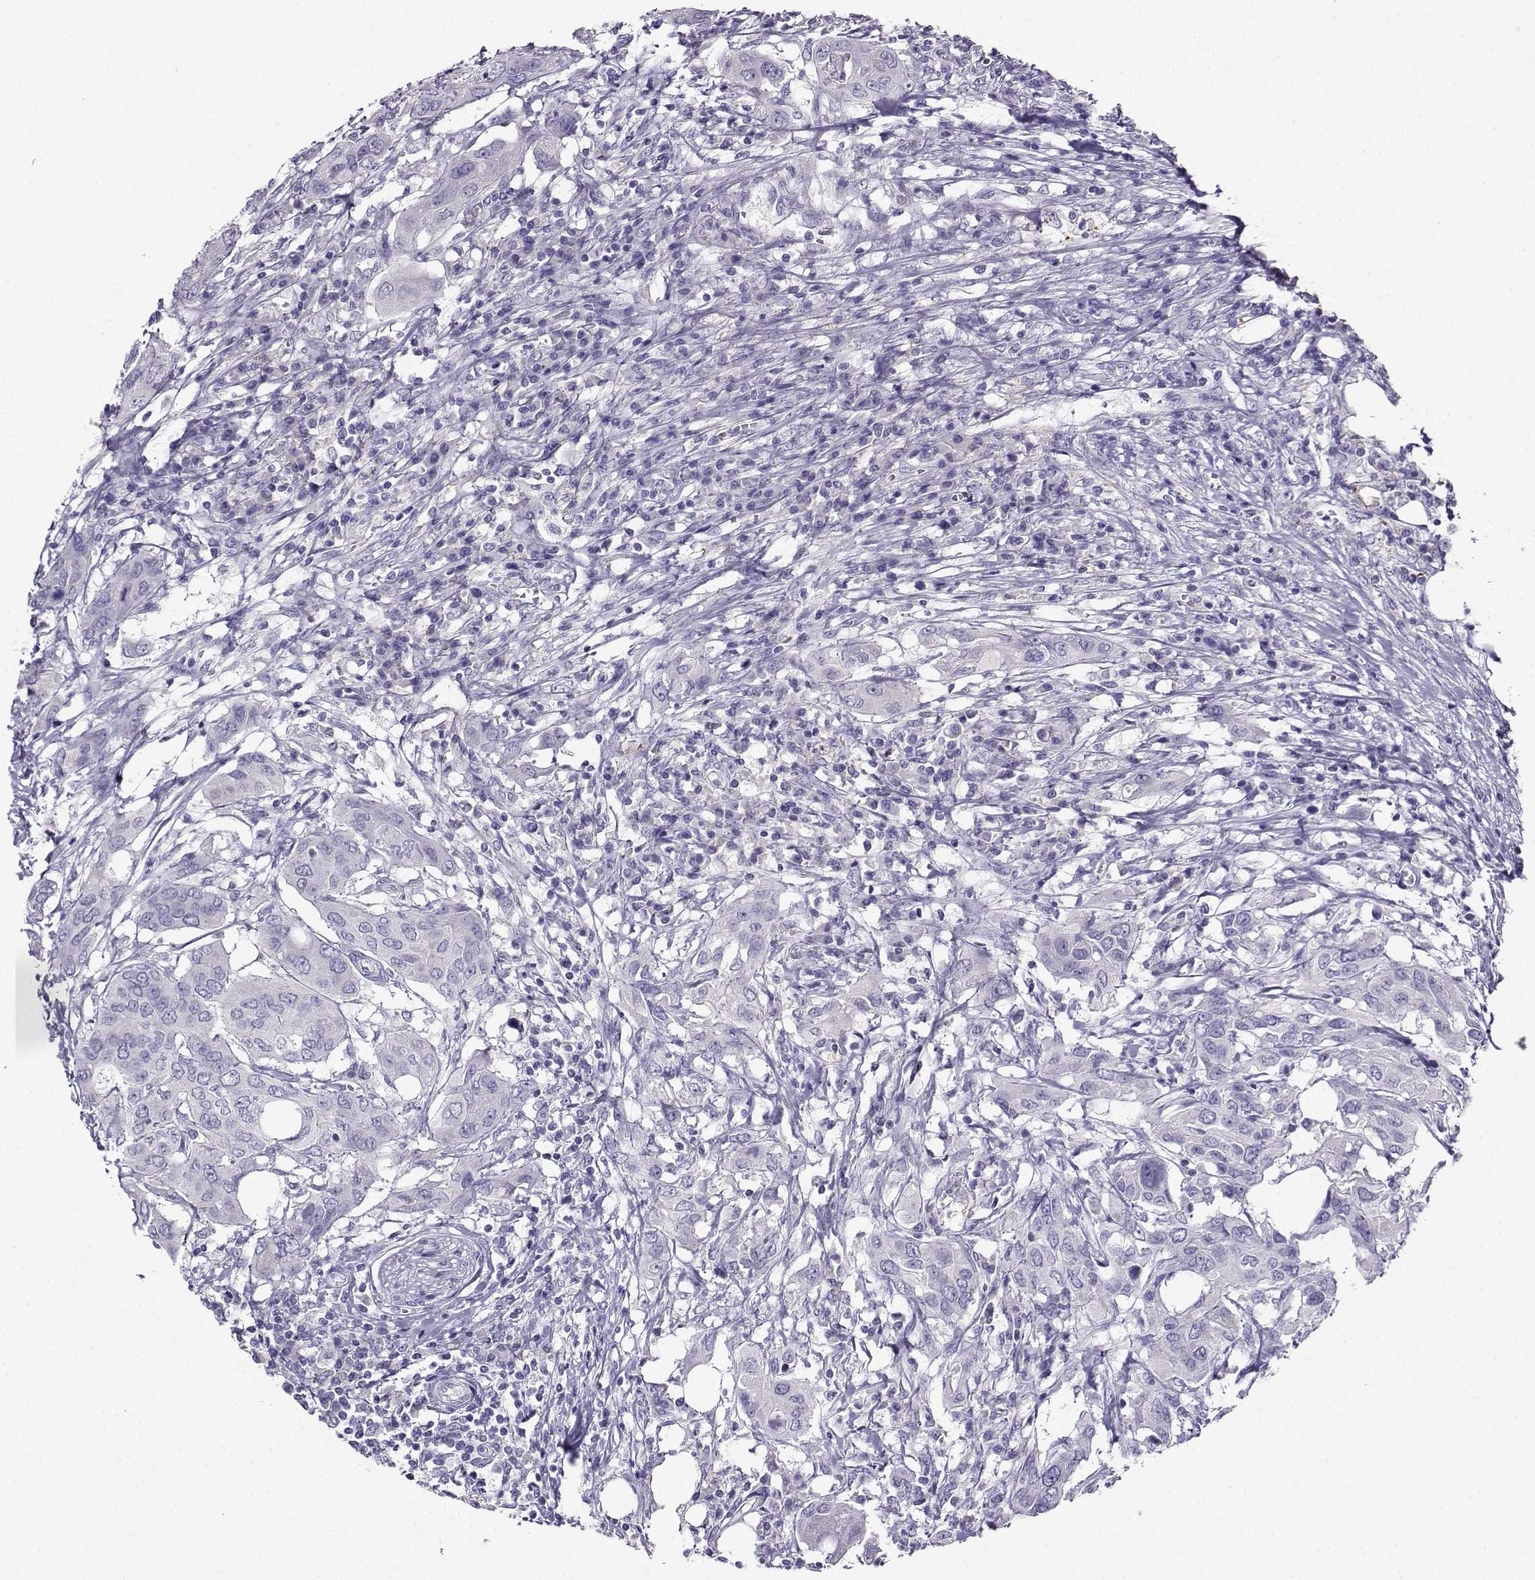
{"staining": {"intensity": "negative", "quantity": "none", "location": "none"}, "tissue": "urothelial cancer", "cell_type": "Tumor cells", "image_type": "cancer", "snomed": [{"axis": "morphology", "description": "Urothelial carcinoma, NOS"}, {"axis": "morphology", "description": "Urothelial carcinoma, High grade"}, {"axis": "topography", "description": "Urinary bladder"}], "caption": "Urothelial carcinoma (high-grade) was stained to show a protein in brown. There is no significant expression in tumor cells.", "gene": "LINGO1", "patient": {"sex": "male", "age": 63}}